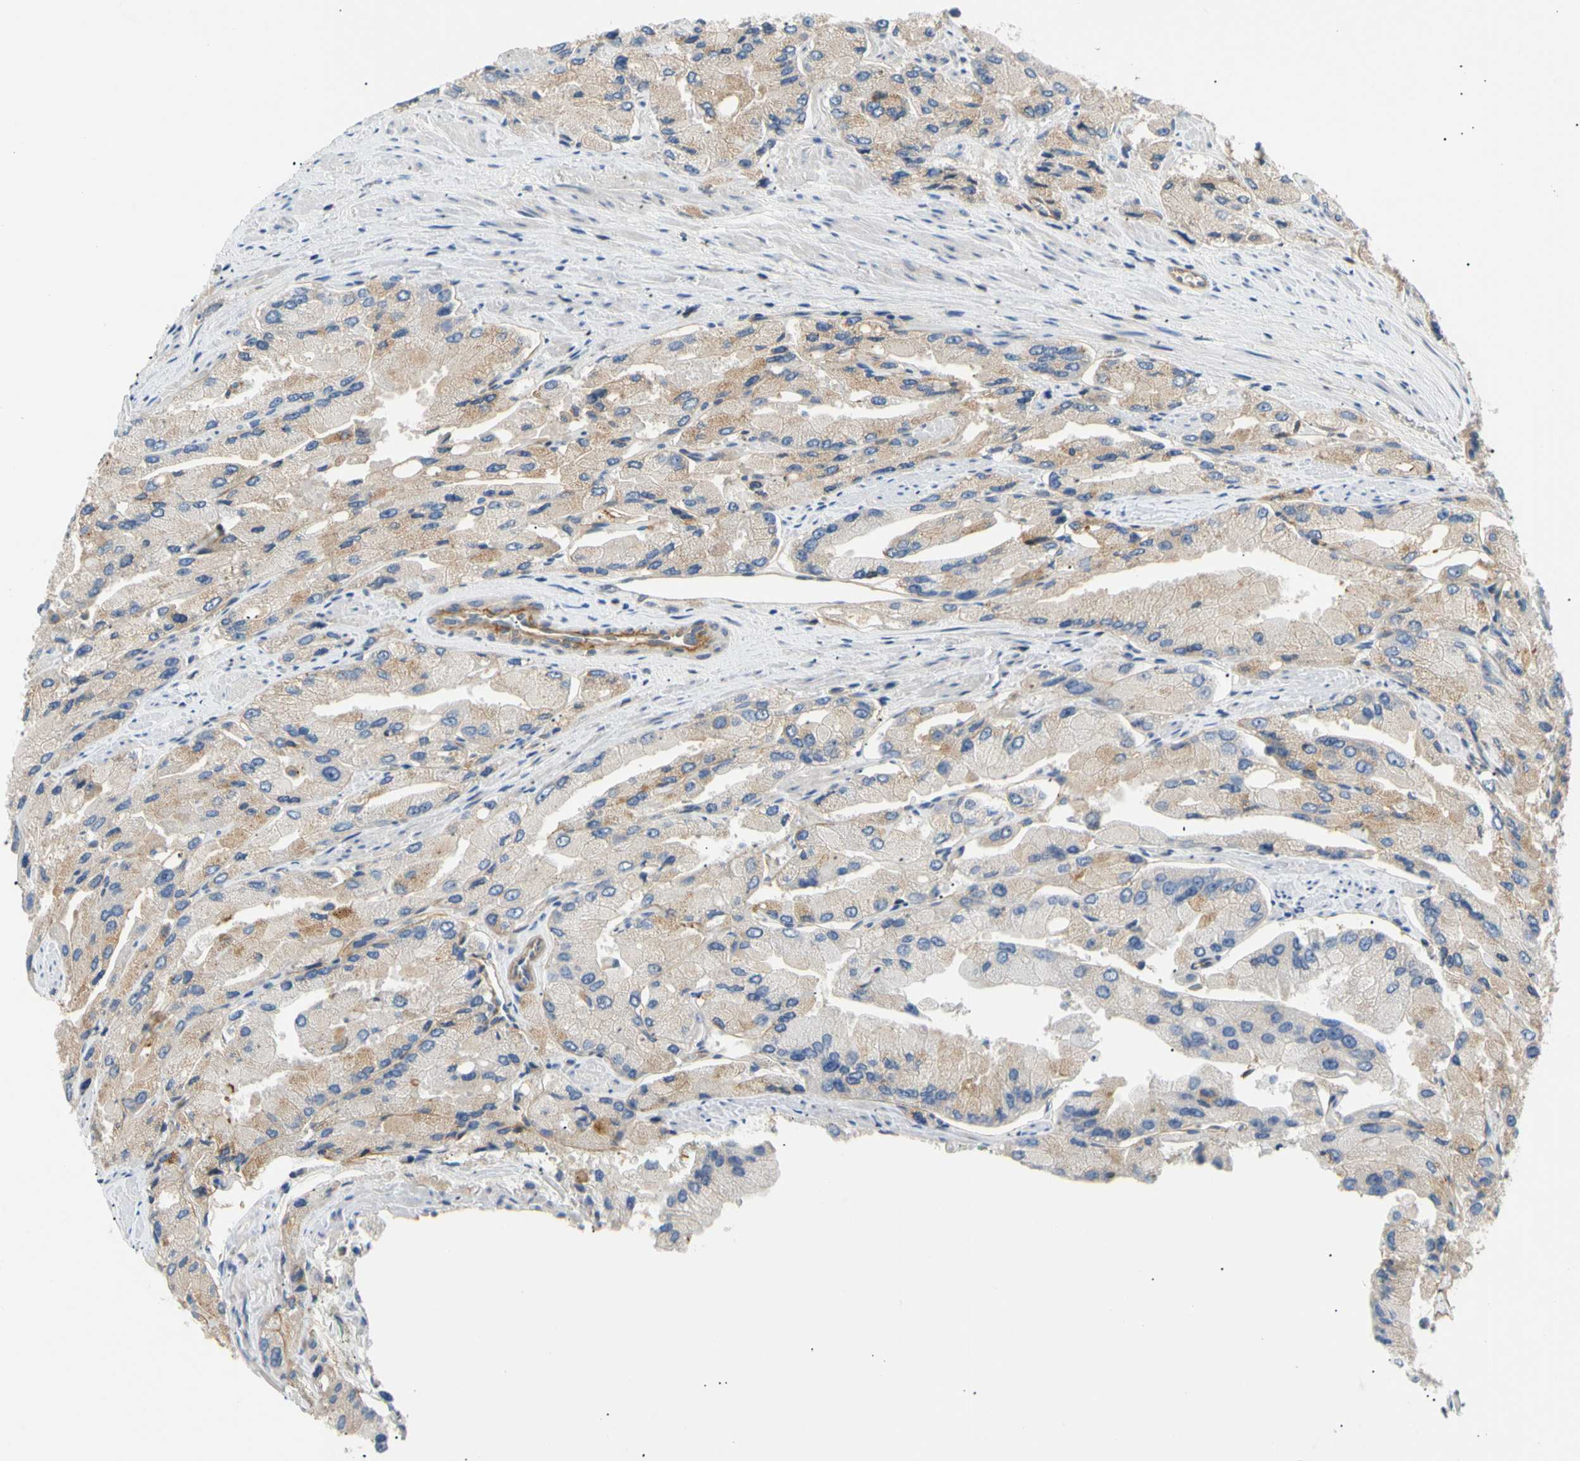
{"staining": {"intensity": "weak", "quantity": "25%-75%", "location": "cytoplasmic/membranous"}, "tissue": "prostate cancer", "cell_type": "Tumor cells", "image_type": "cancer", "snomed": [{"axis": "morphology", "description": "Adenocarcinoma, High grade"}, {"axis": "topography", "description": "Prostate"}], "caption": "Protein positivity by immunohistochemistry (IHC) exhibits weak cytoplasmic/membranous expression in approximately 25%-75% of tumor cells in prostate adenocarcinoma (high-grade).", "gene": "TNFRSF18", "patient": {"sex": "male", "age": 58}}